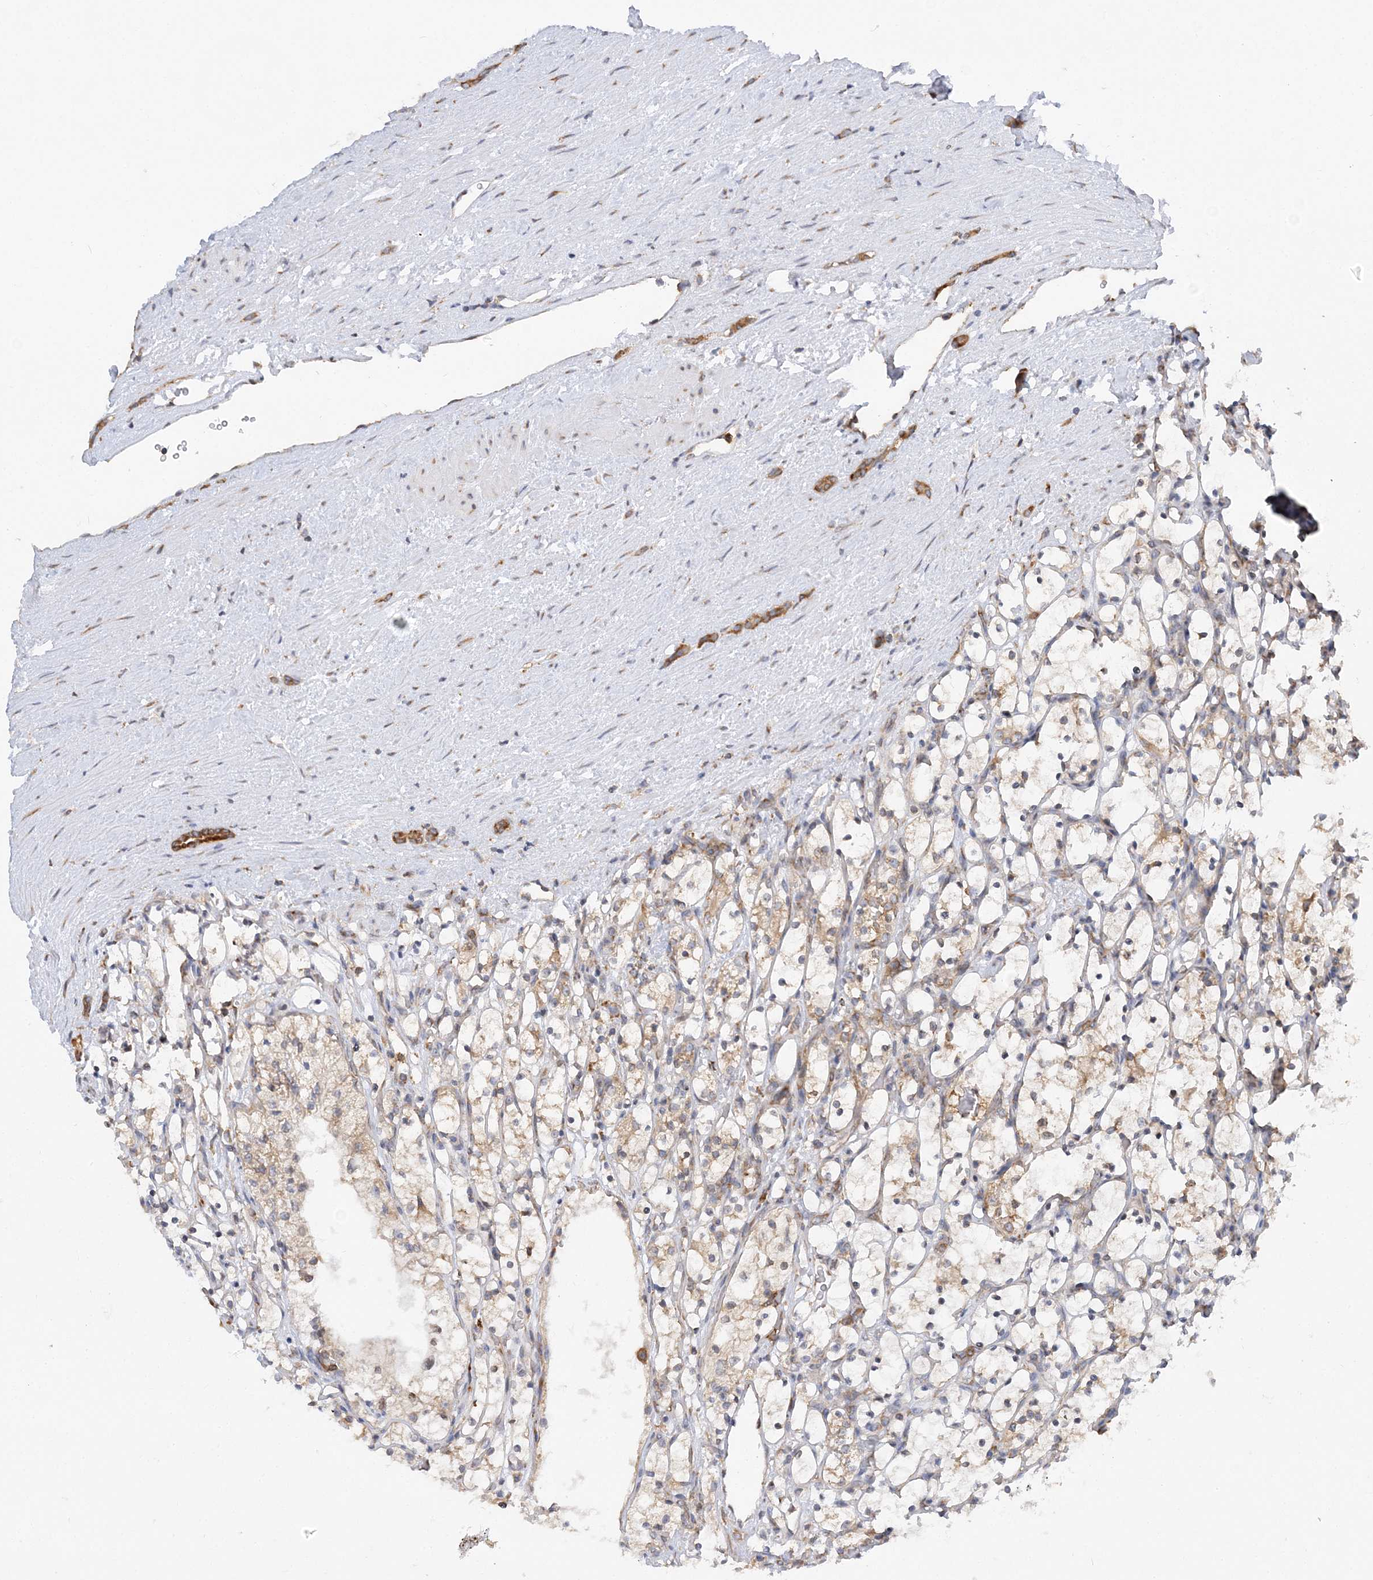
{"staining": {"intensity": "weak", "quantity": "25%-75%", "location": "cytoplasmic/membranous"}, "tissue": "renal cancer", "cell_type": "Tumor cells", "image_type": "cancer", "snomed": [{"axis": "morphology", "description": "Adenocarcinoma, NOS"}, {"axis": "topography", "description": "Kidney"}], "caption": "Tumor cells demonstrate weak cytoplasmic/membranous staining in about 25%-75% of cells in adenocarcinoma (renal).", "gene": "LARP4B", "patient": {"sex": "female", "age": 69}}